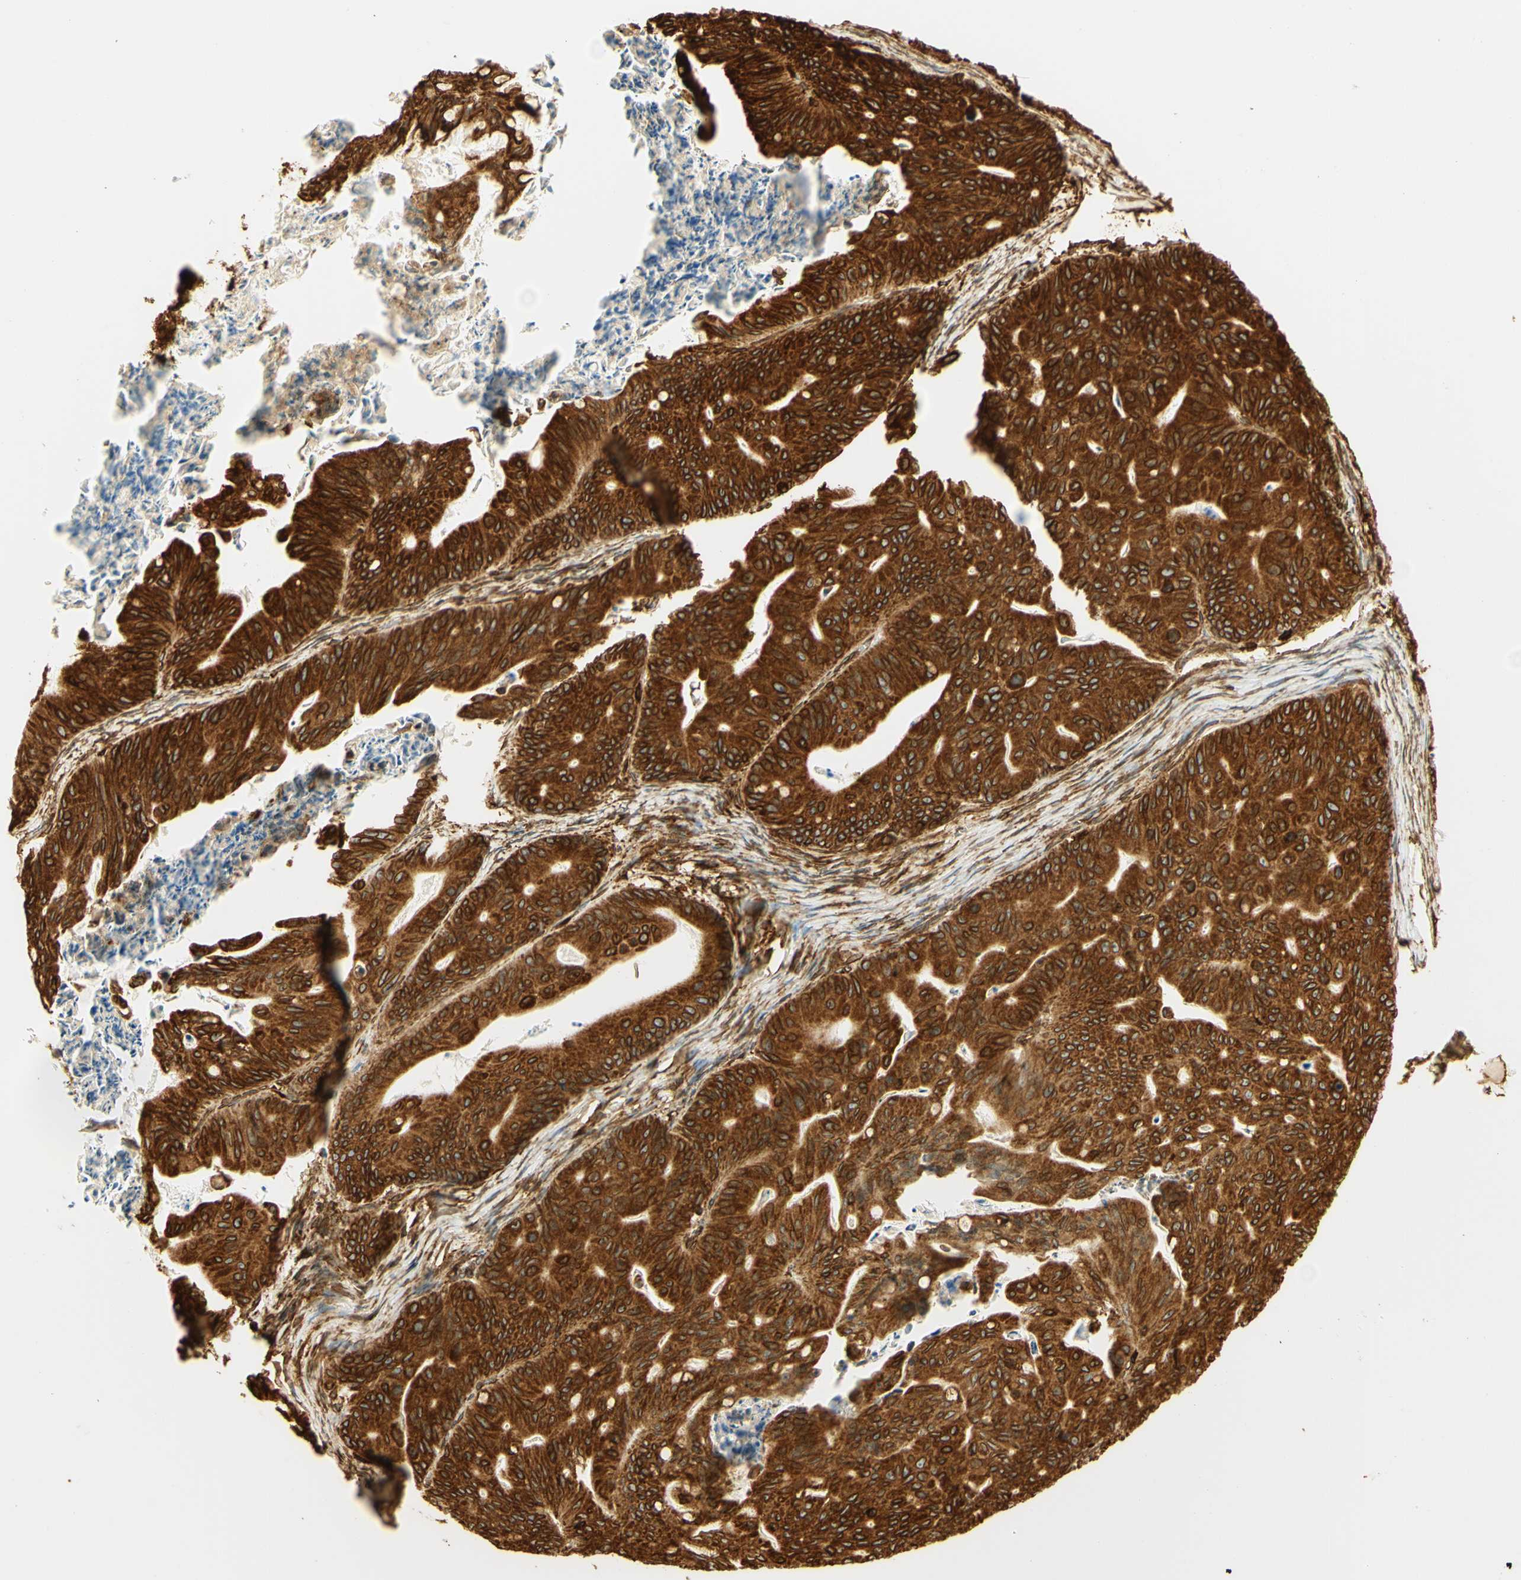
{"staining": {"intensity": "strong", "quantity": ">75%", "location": "cytoplasmic/membranous"}, "tissue": "ovarian cancer", "cell_type": "Tumor cells", "image_type": "cancer", "snomed": [{"axis": "morphology", "description": "Cystadenocarcinoma, mucinous, NOS"}, {"axis": "topography", "description": "Ovary"}], "caption": "There is high levels of strong cytoplasmic/membranous staining in tumor cells of mucinous cystadenocarcinoma (ovarian), as demonstrated by immunohistochemical staining (brown color).", "gene": "CANX", "patient": {"sex": "female", "age": 37}}